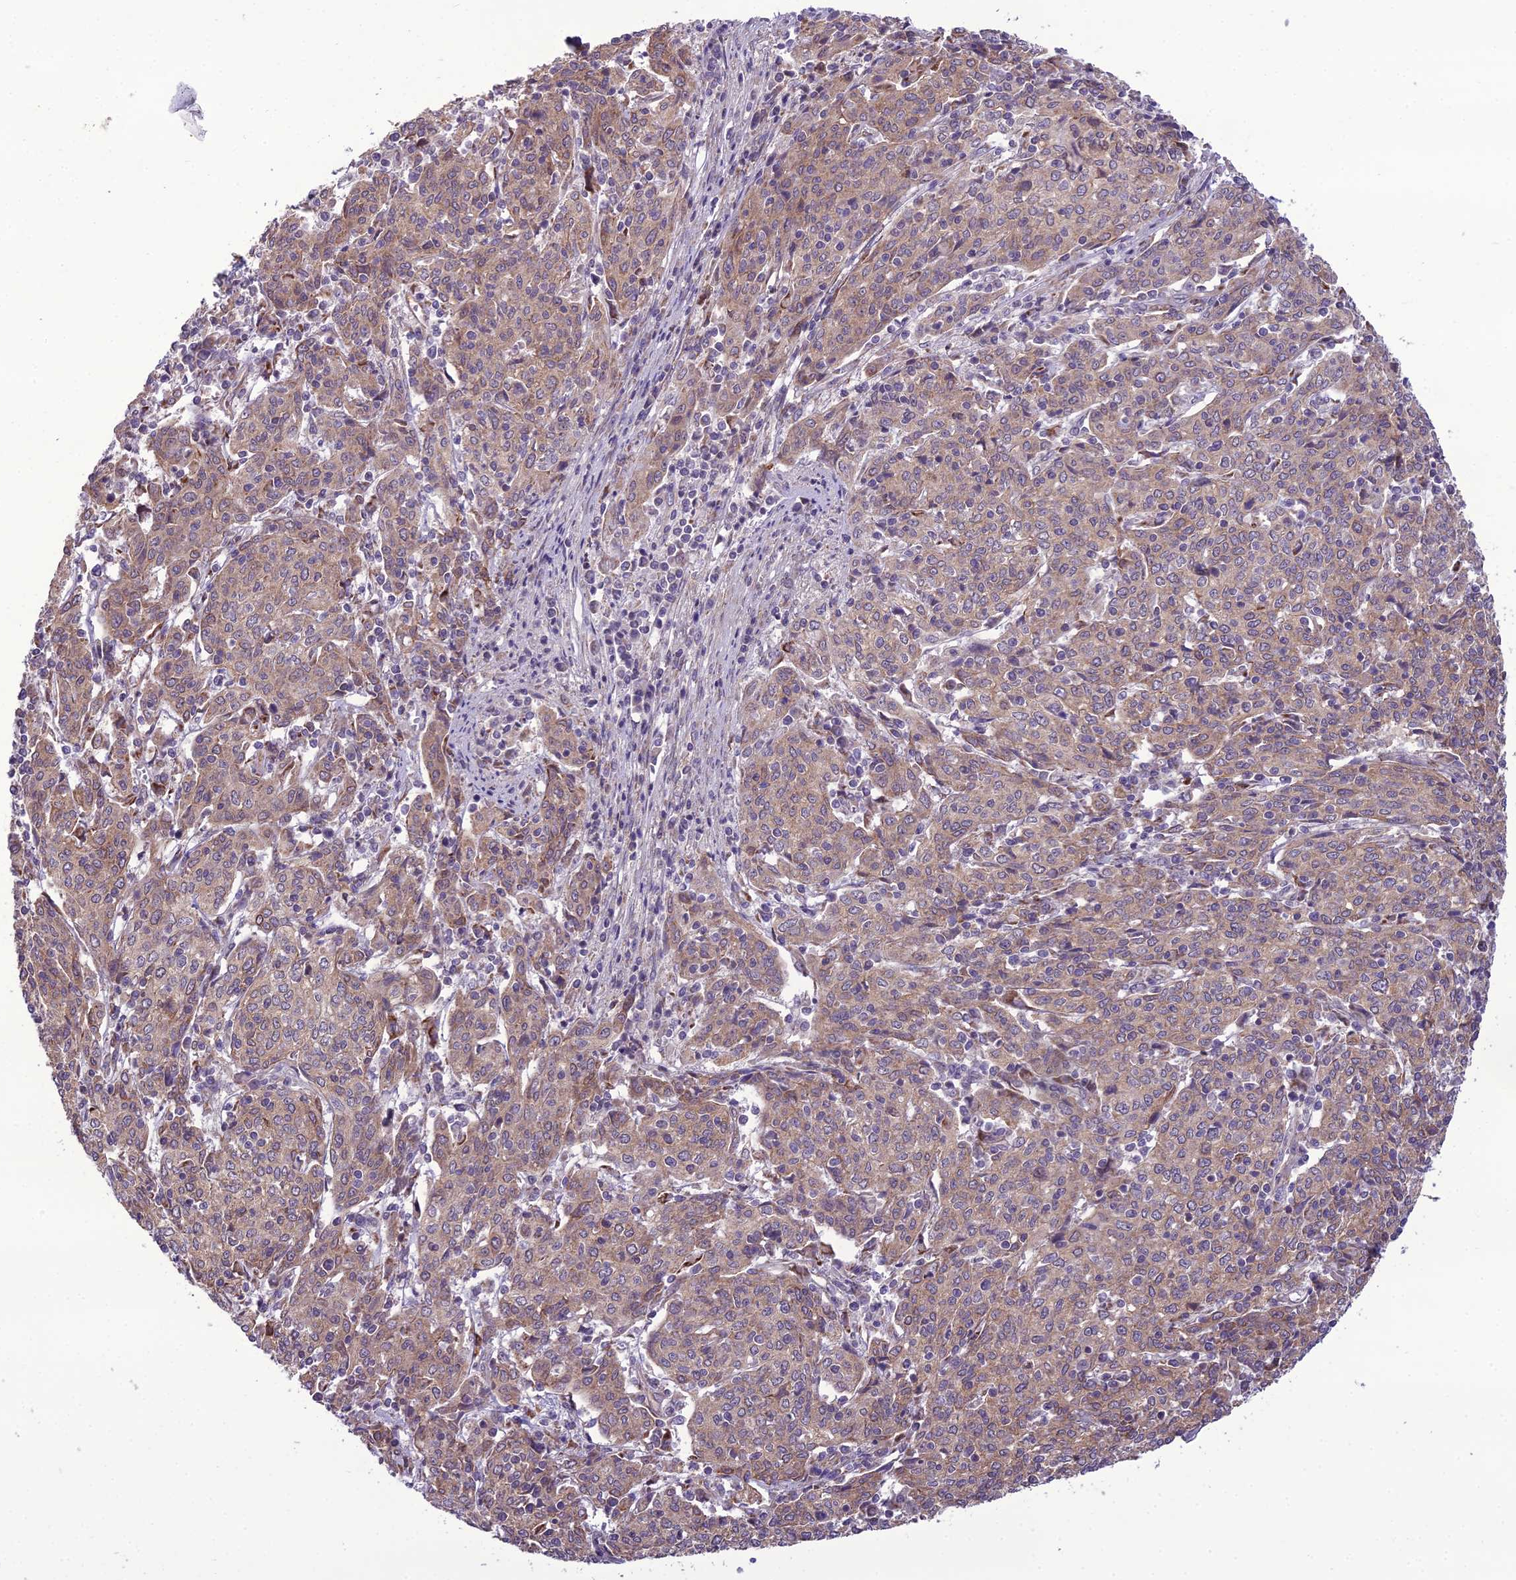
{"staining": {"intensity": "moderate", "quantity": ">75%", "location": "cytoplasmic/membranous"}, "tissue": "cervical cancer", "cell_type": "Tumor cells", "image_type": "cancer", "snomed": [{"axis": "morphology", "description": "Squamous cell carcinoma, NOS"}, {"axis": "topography", "description": "Cervix"}], "caption": "Protein expression analysis of human squamous cell carcinoma (cervical) reveals moderate cytoplasmic/membranous expression in approximately >75% of tumor cells.", "gene": "NODAL", "patient": {"sex": "female", "age": 67}}